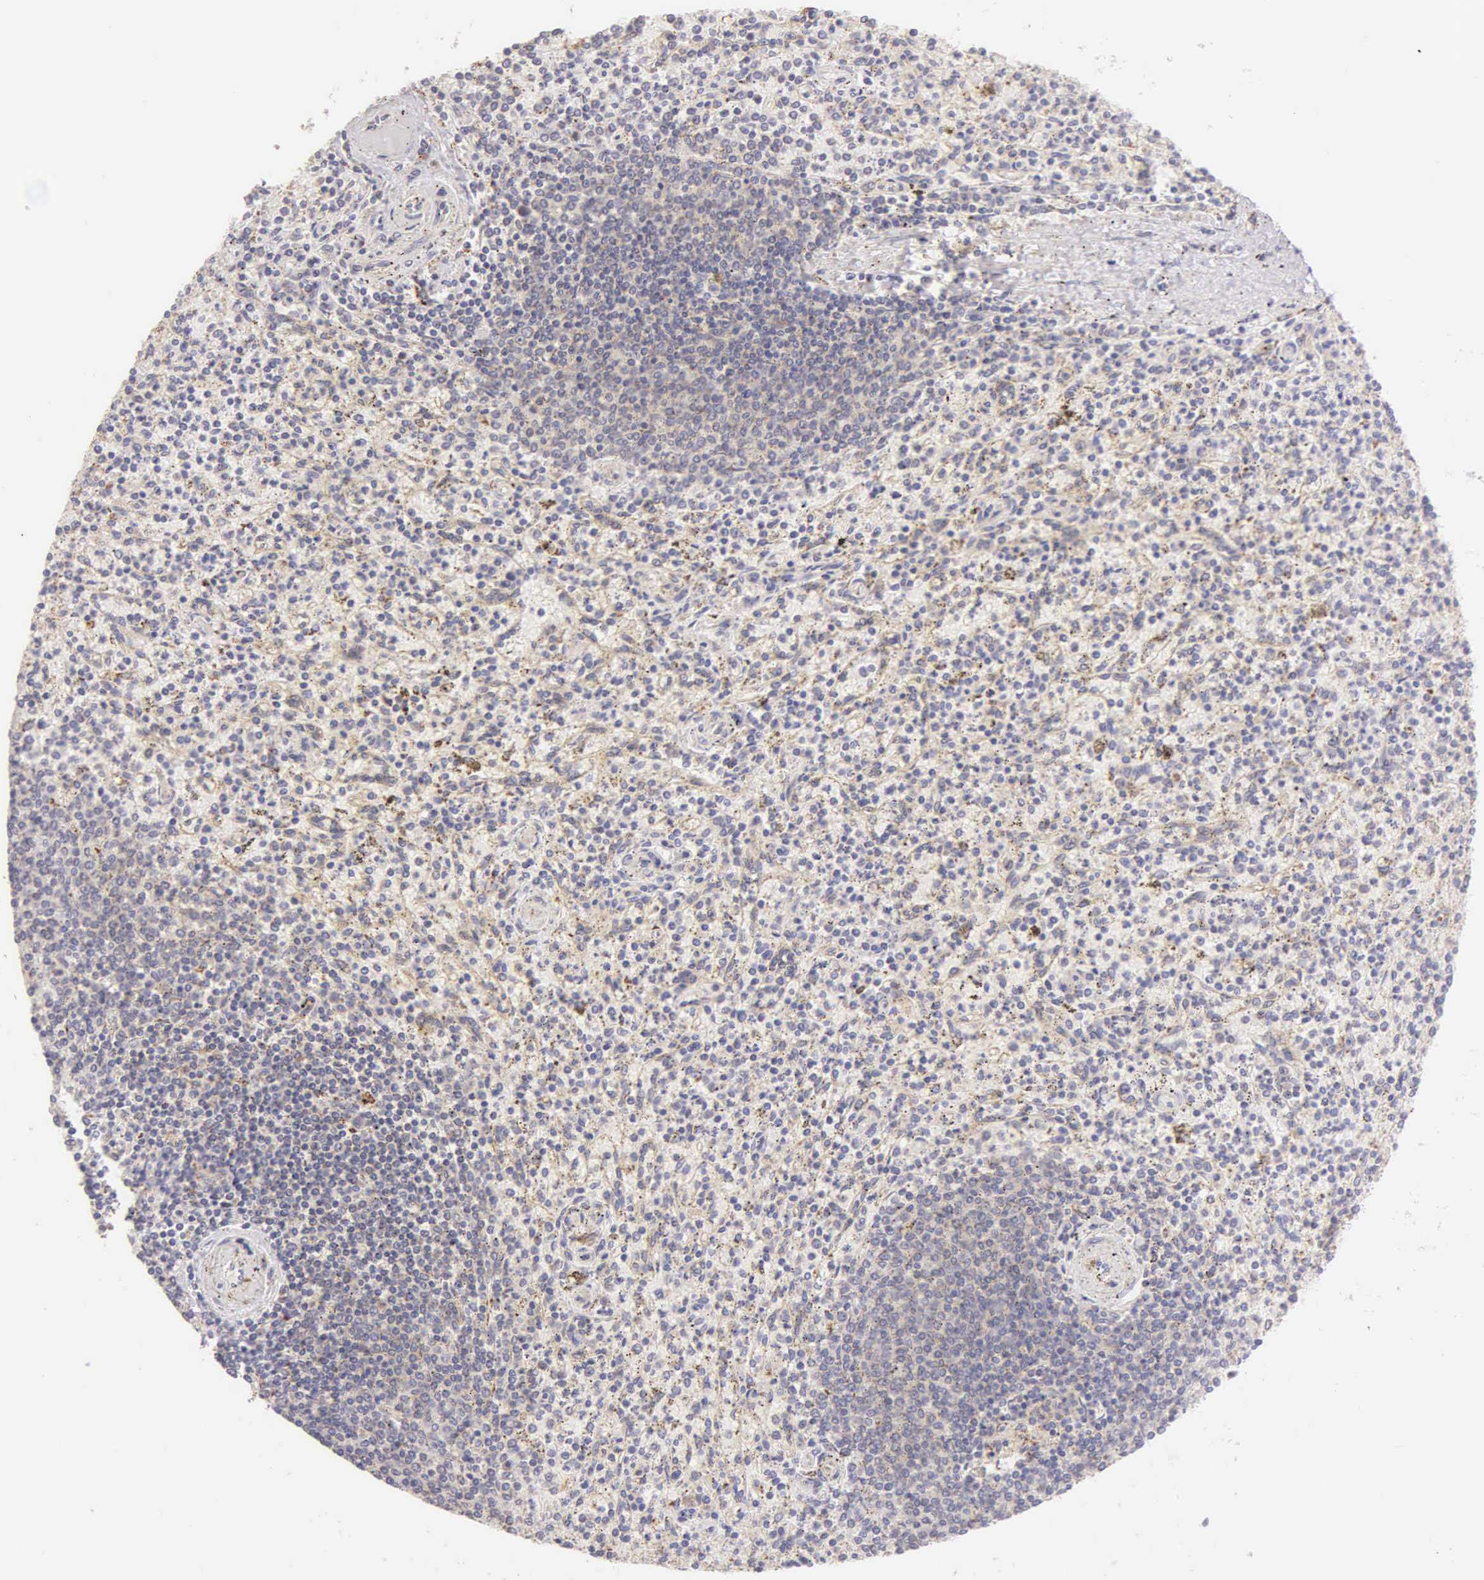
{"staining": {"intensity": "negative", "quantity": "none", "location": "none"}, "tissue": "spleen", "cell_type": "Cells in red pulp", "image_type": "normal", "snomed": [{"axis": "morphology", "description": "Normal tissue, NOS"}, {"axis": "topography", "description": "Spleen"}], "caption": "Immunohistochemistry (IHC) image of unremarkable spleen stained for a protein (brown), which reveals no positivity in cells in red pulp. (Stains: DAB (3,3'-diaminobenzidine) IHC with hematoxylin counter stain, Microscopy: brightfield microscopy at high magnification).", "gene": "ESR1", "patient": {"sex": "male", "age": 72}}